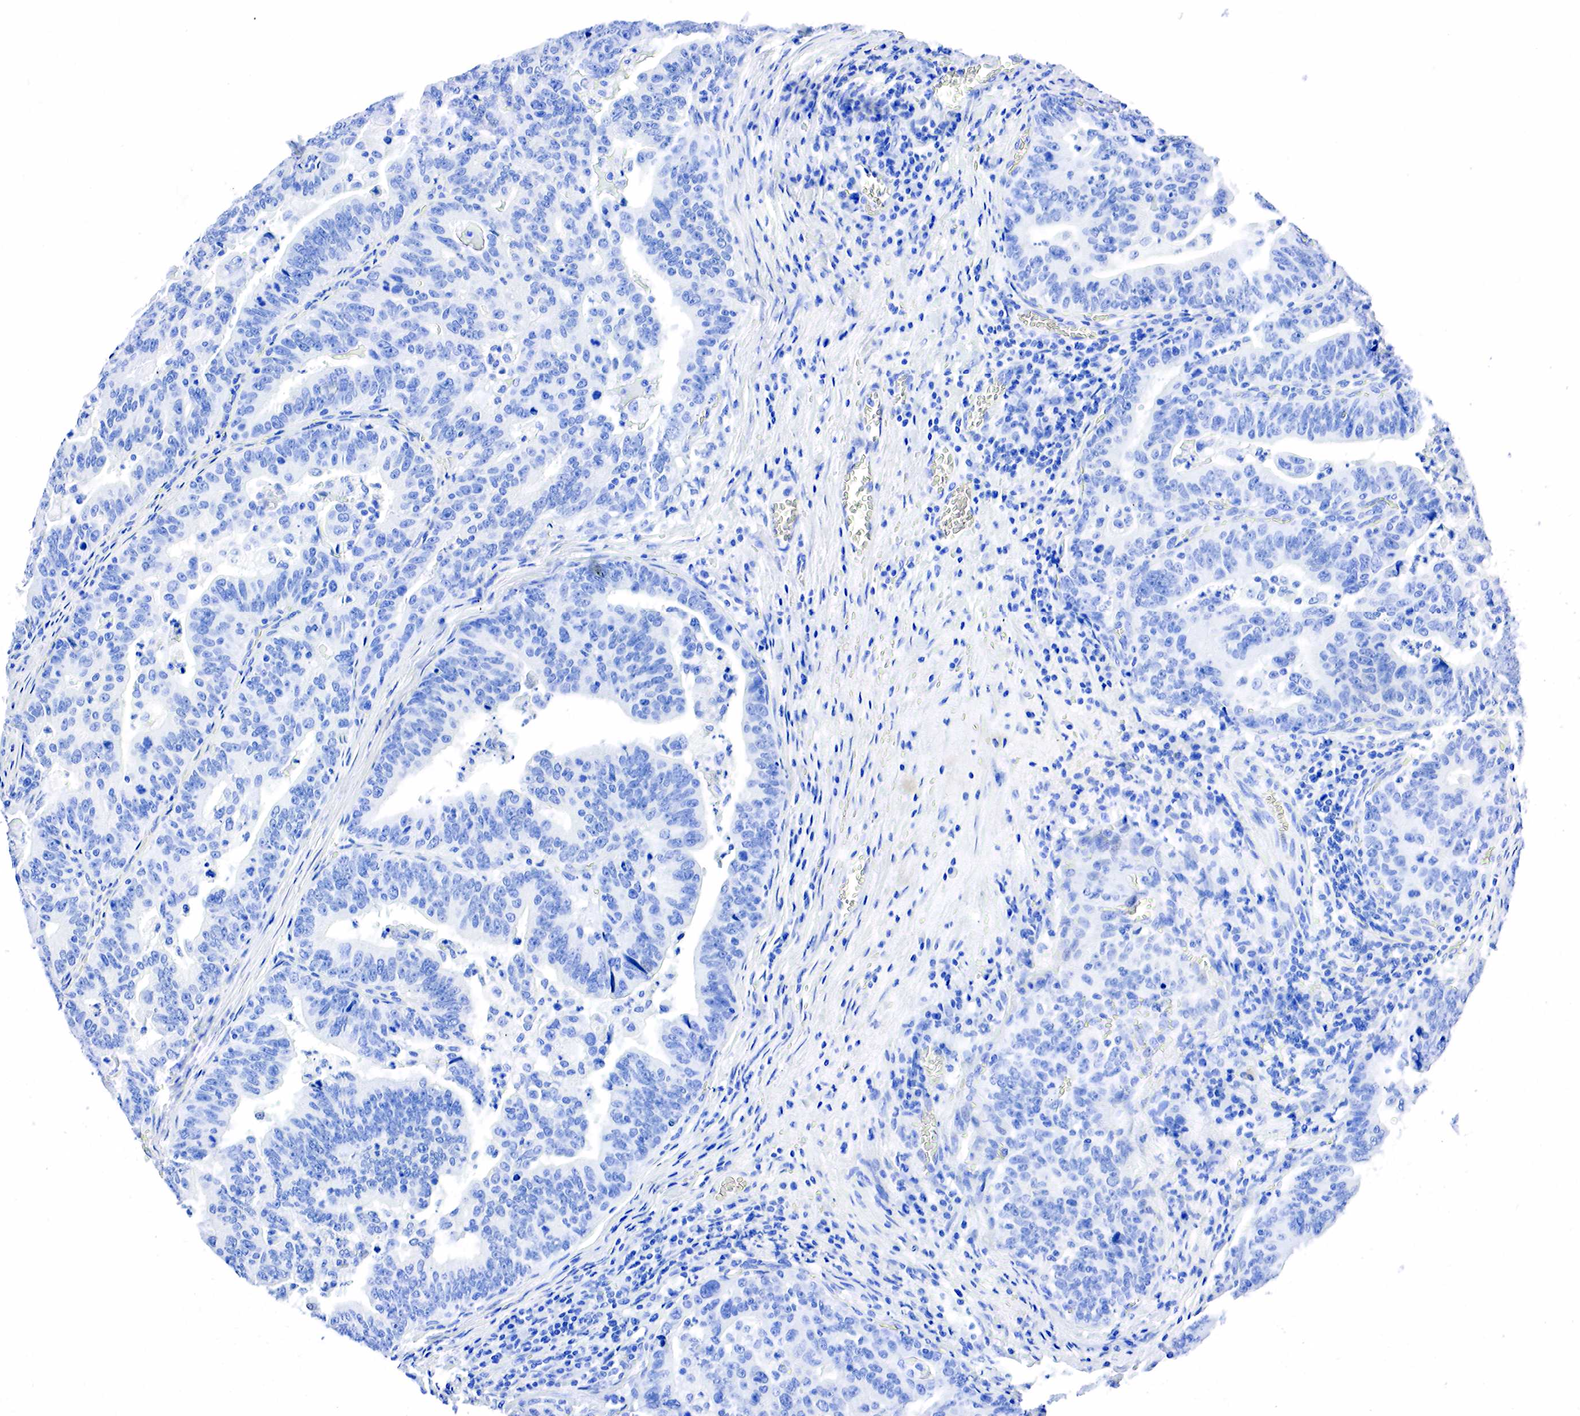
{"staining": {"intensity": "negative", "quantity": "none", "location": "none"}, "tissue": "stomach cancer", "cell_type": "Tumor cells", "image_type": "cancer", "snomed": [{"axis": "morphology", "description": "Adenocarcinoma, NOS"}, {"axis": "topography", "description": "Stomach, upper"}], "caption": "Immunohistochemical staining of stomach cancer shows no significant positivity in tumor cells.", "gene": "PTH", "patient": {"sex": "female", "age": 50}}